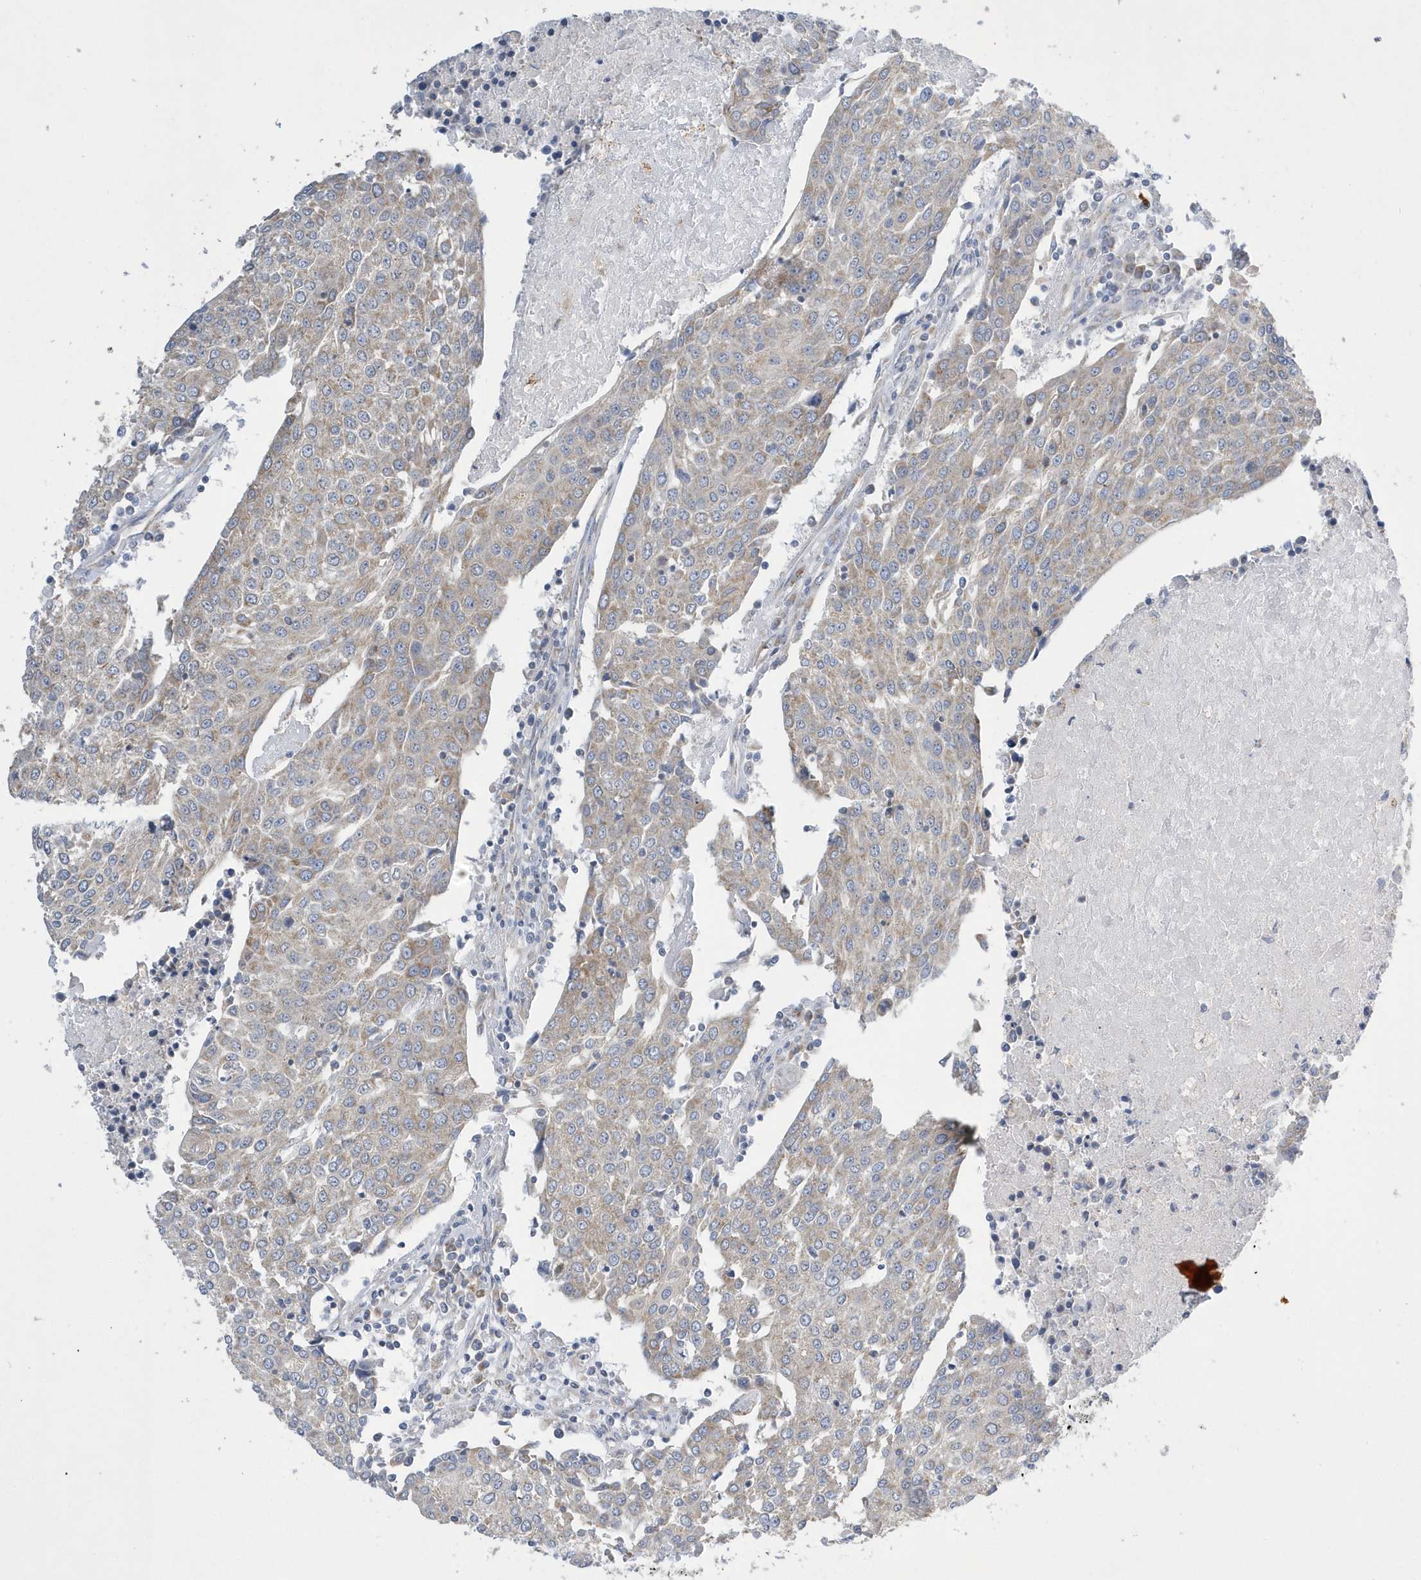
{"staining": {"intensity": "weak", "quantity": ">75%", "location": "cytoplasmic/membranous"}, "tissue": "urothelial cancer", "cell_type": "Tumor cells", "image_type": "cancer", "snomed": [{"axis": "morphology", "description": "Urothelial carcinoma, High grade"}, {"axis": "topography", "description": "Urinary bladder"}], "caption": "Urothelial cancer stained with DAB (3,3'-diaminobenzidine) immunohistochemistry displays low levels of weak cytoplasmic/membranous positivity in approximately >75% of tumor cells.", "gene": "SPATA5", "patient": {"sex": "female", "age": 85}}